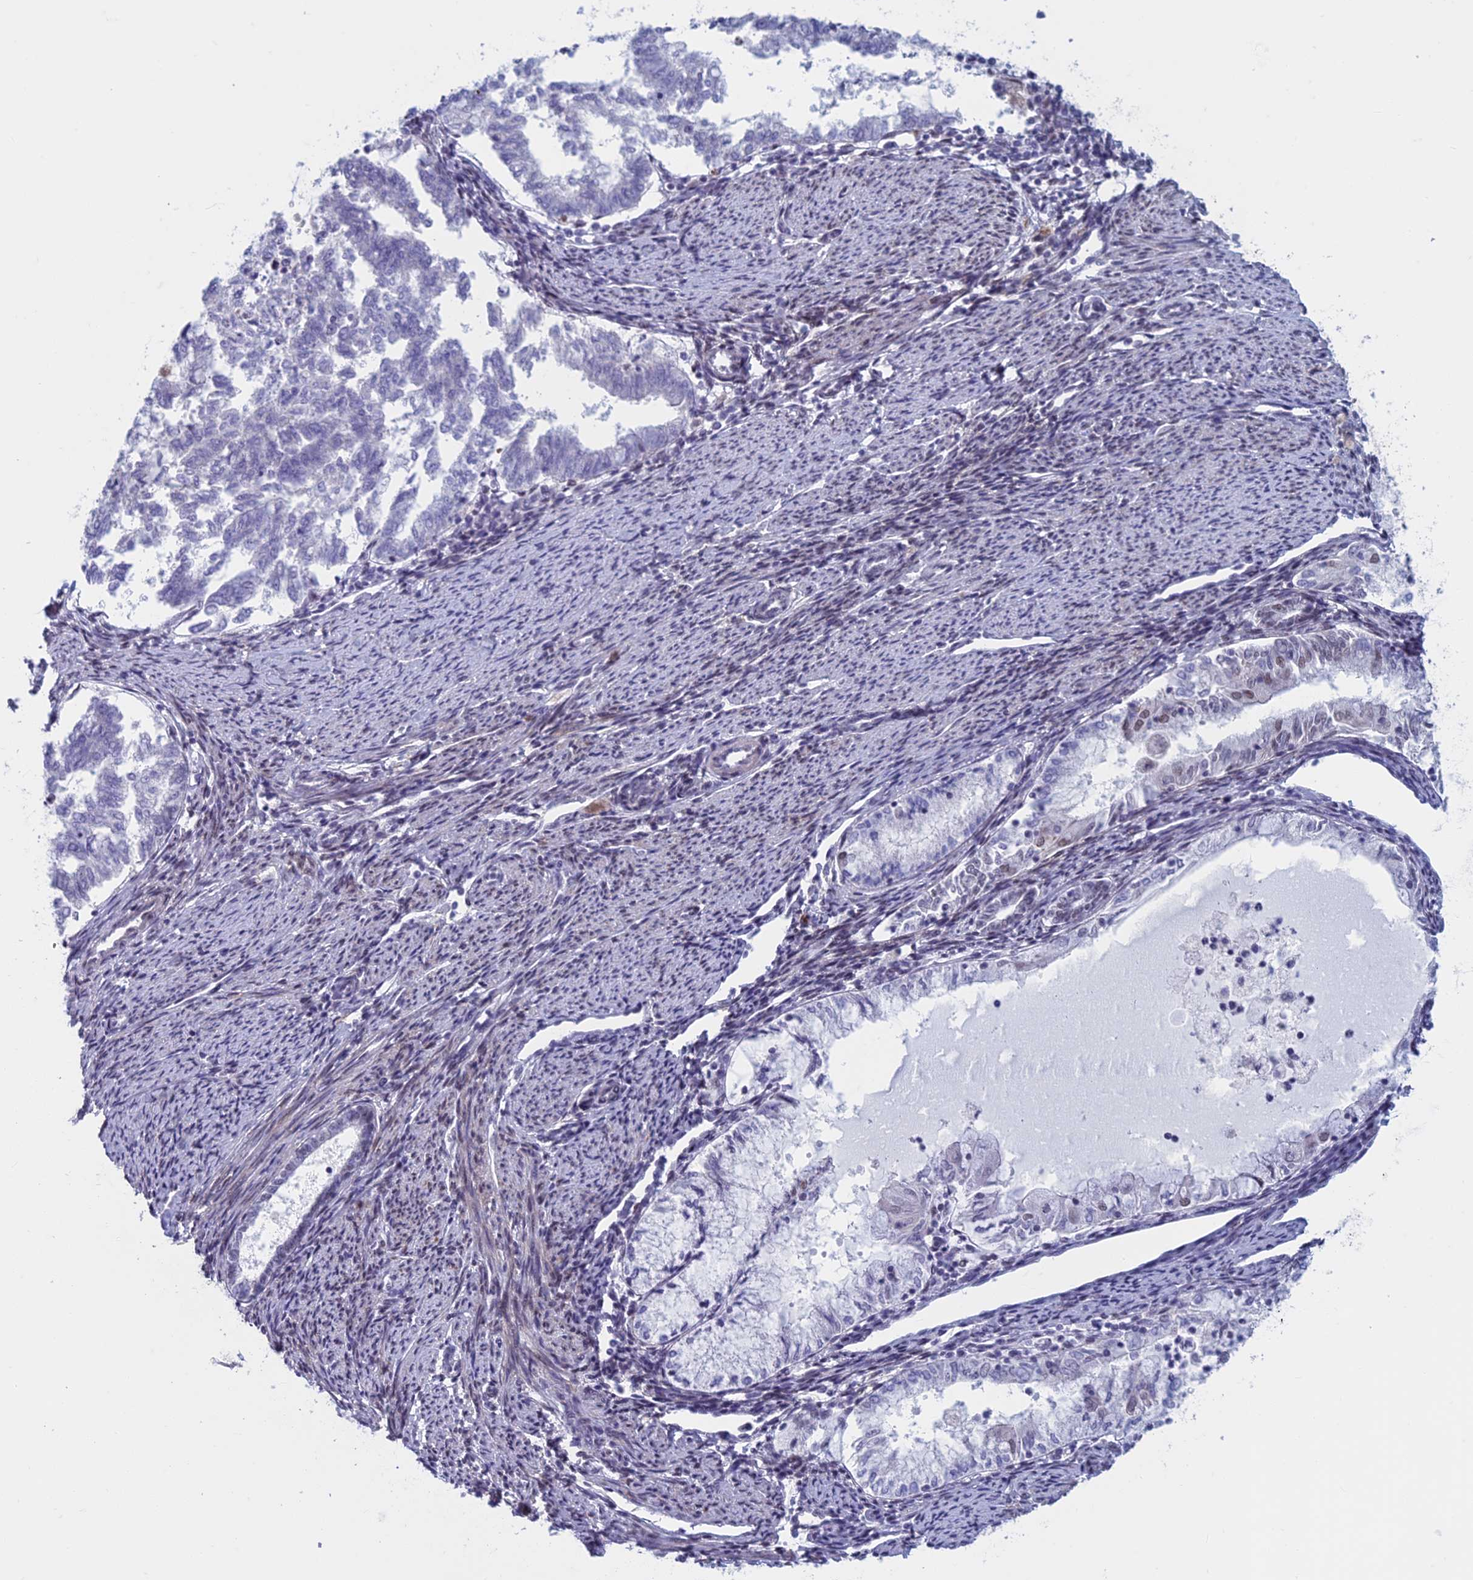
{"staining": {"intensity": "negative", "quantity": "none", "location": "none"}, "tissue": "endometrial cancer", "cell_type": "Tumor cells", "image_type": "cancer", "snomed": [{"axis": "morphology", "description": "Adenocarcinoma, NOS"}, {"axis": "topography", "description": "Endometrium"}], "caption": "Human endometrial cancer (adenocarcinoma) stained for a protein using IHC exhibits no positivity in tumor cells.", "gene": "ASH2L", "patient": {"sex": "female", "age": 79}}